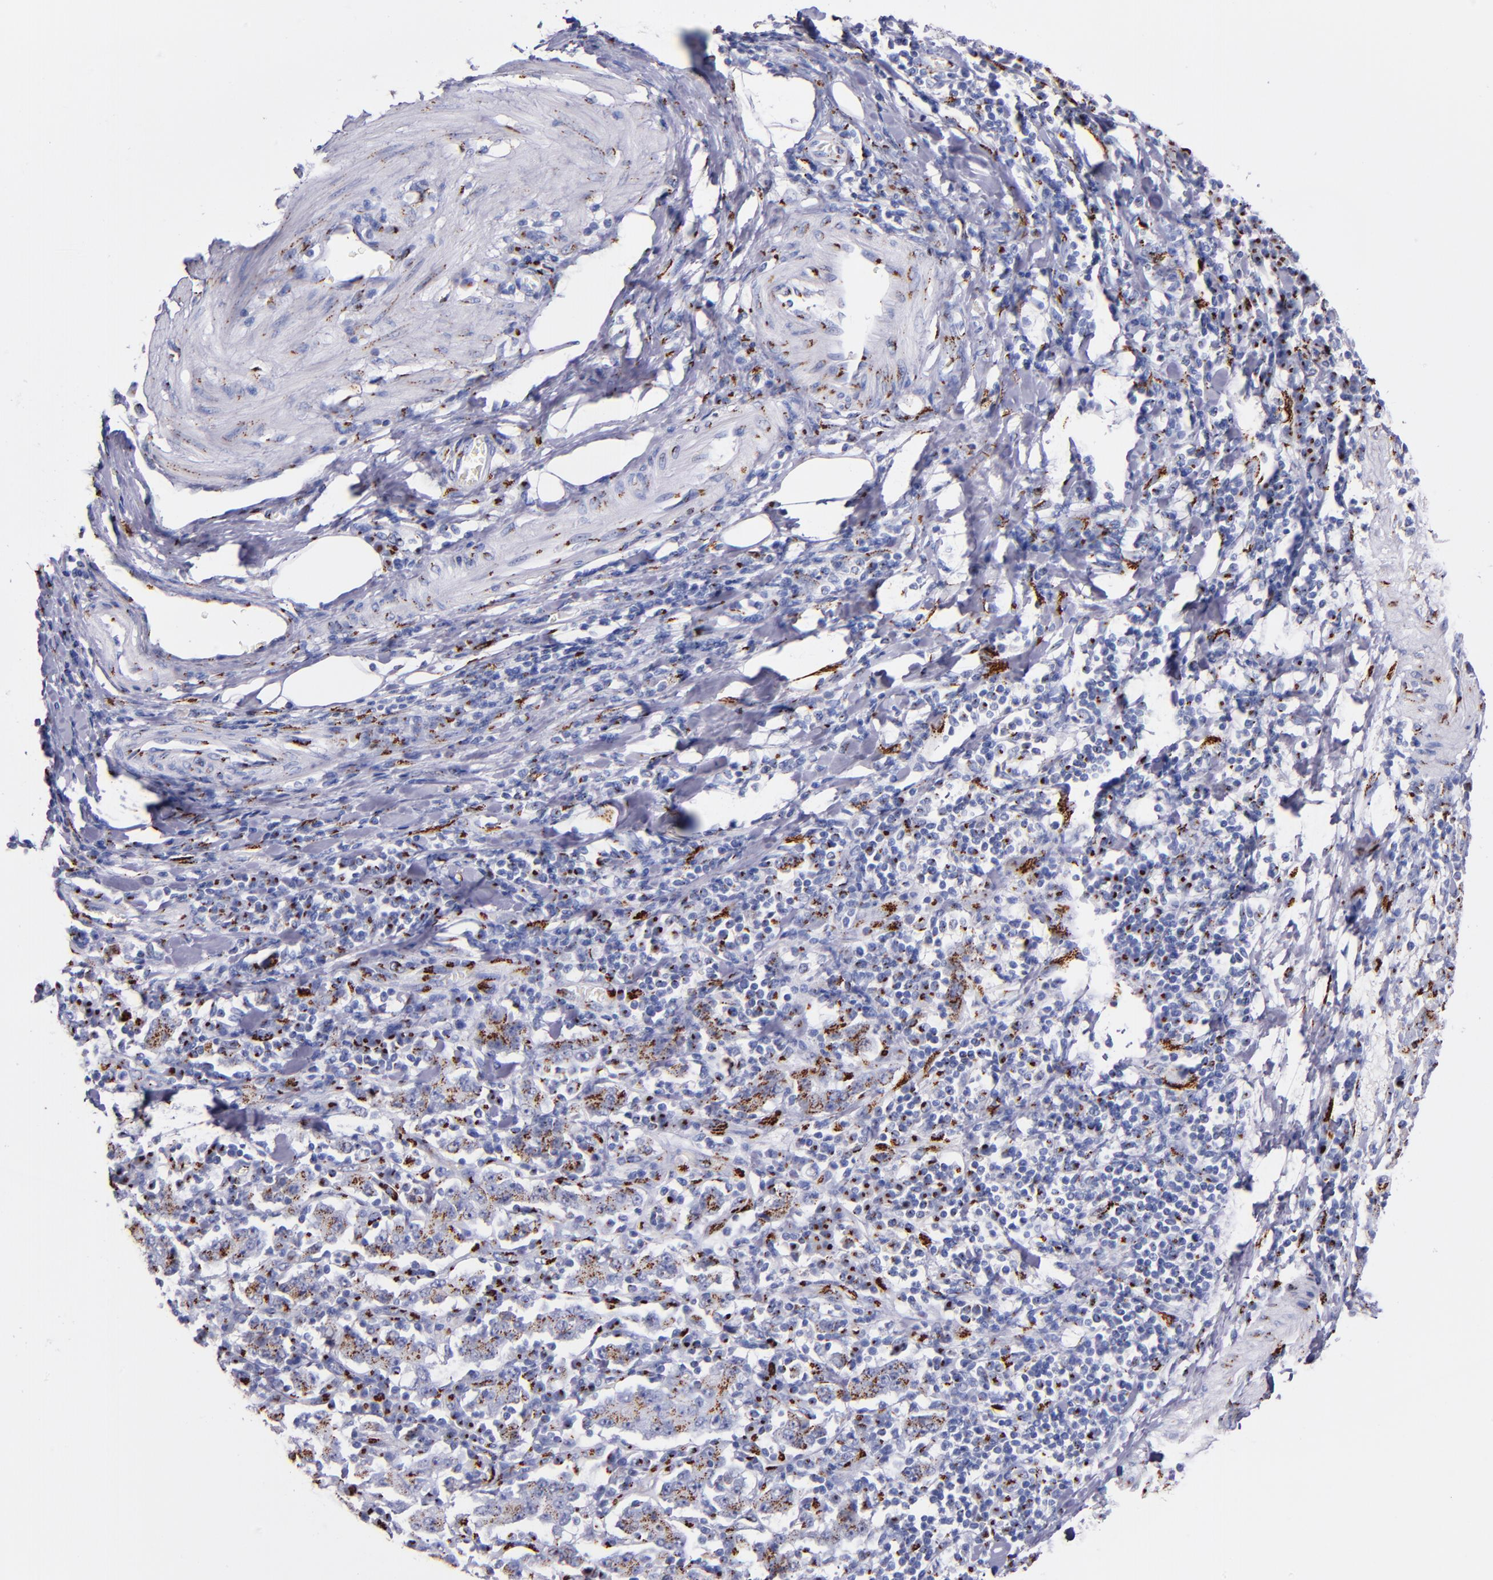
{"staining": {"intensity": "moderate", "quantity": ">75%", "location": "cytoplasmic/membranous"}, "tissue": "stomach cancer", "cell_type": "Tumor cells", "image_type": "cancer", "snomed": [{"axis": "morphology", "description": "Normal tissue, NOS"}, {"axis": "morphology", "description": "Adenocarcinoma, NOS"}, {"axis": "topography", "description": "Stomach, upper"}, {"axis": "topography", "description": "Stomach"}], "caption": "Protein expression analysis of stomach cancer displays moderate cytoplasmic/membranous staining in about >75% of tumor cells.", "gene": "GOLIM4", "patient": {"sex": "male", "age": 59}}